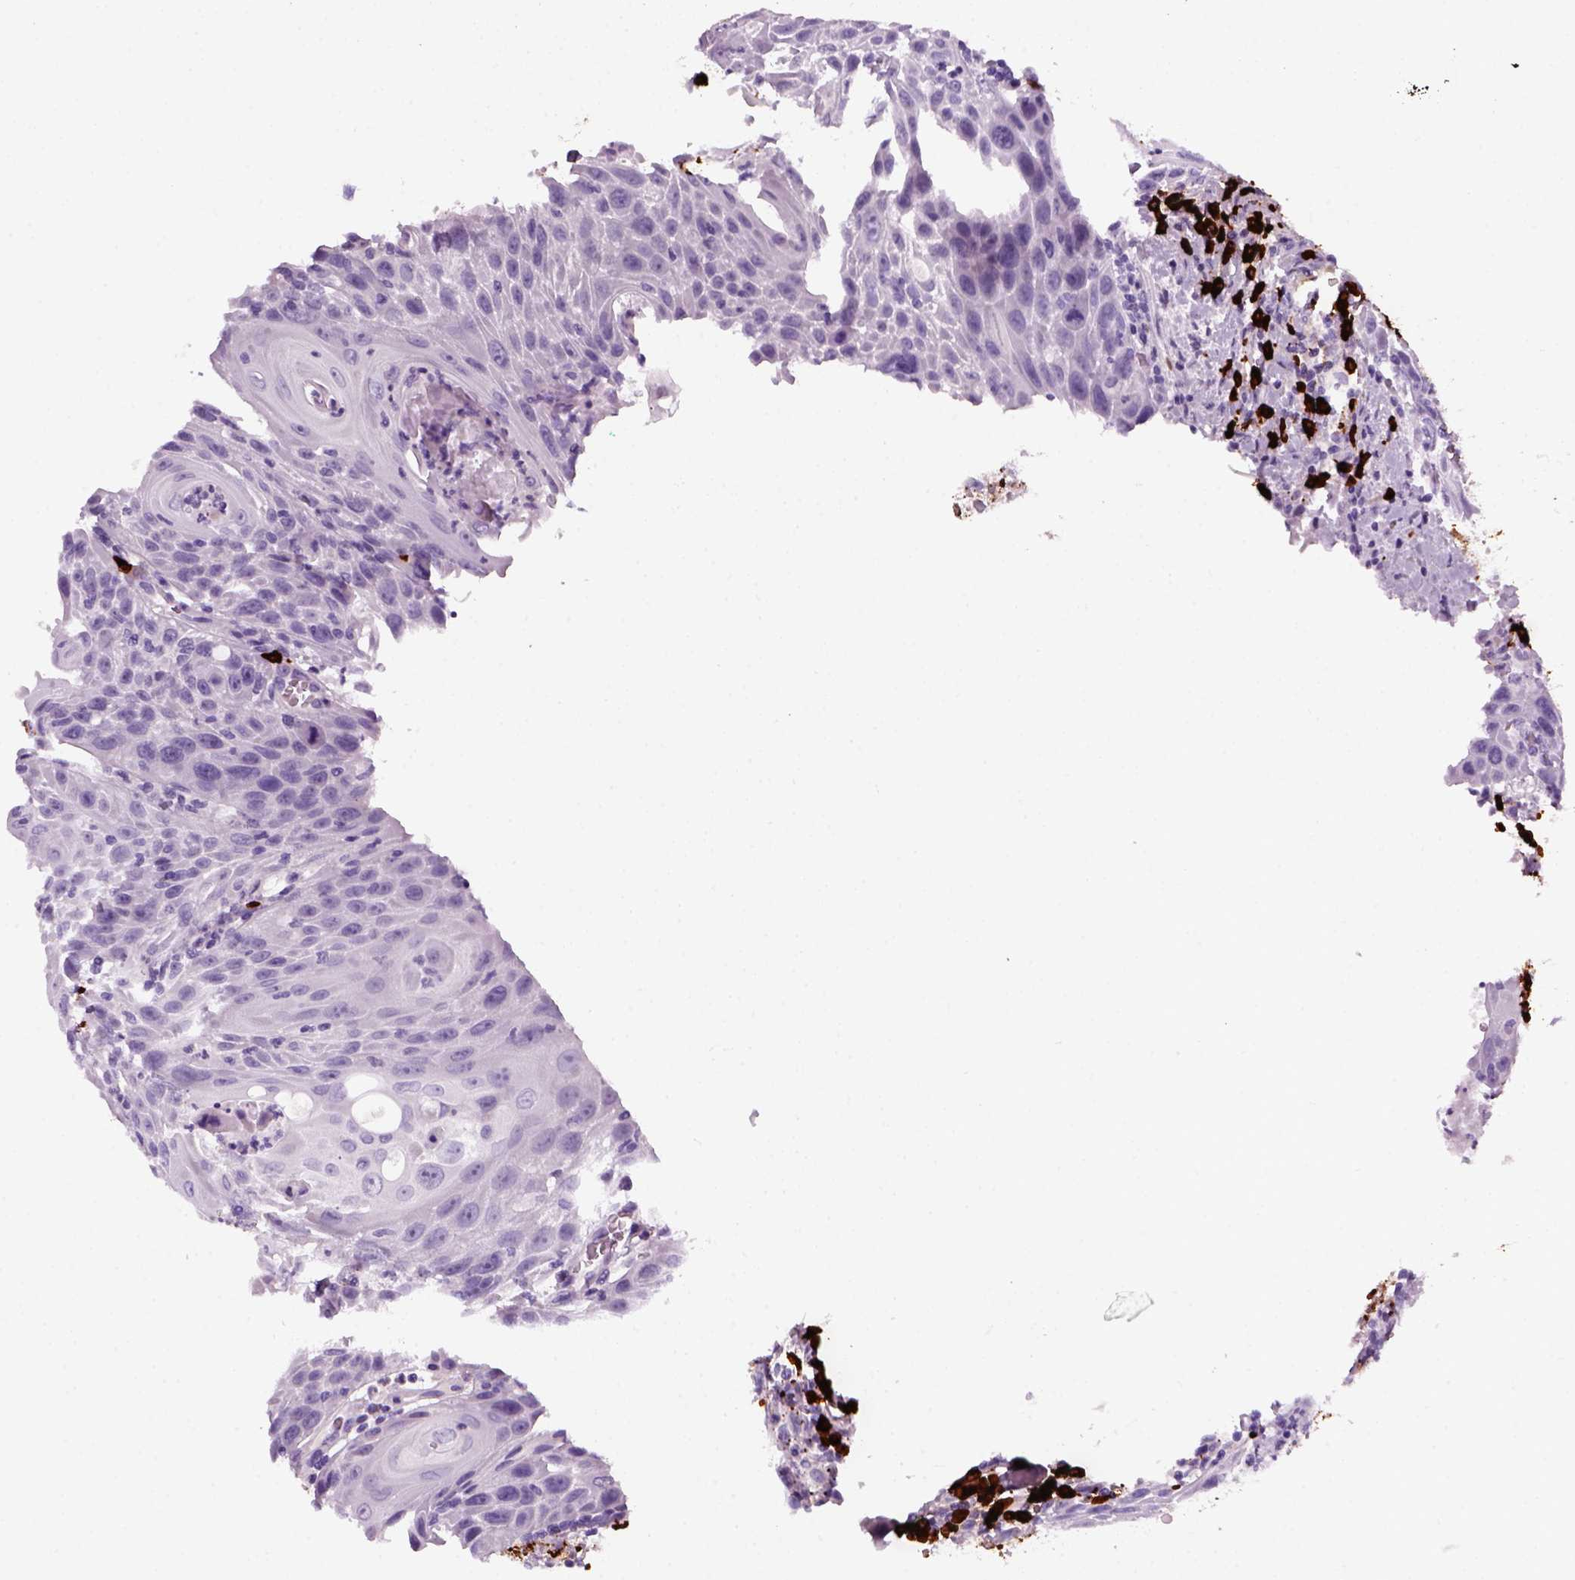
{"staining": {"intensity": "negative", "quantity": "none", "location": "none"}, "tissue": "head and neck cancer", "cell_type": "Tumor cells", "image_type": "cancer", "snomed": [{"axis": "morphology", "description": "Squamous cell carcinoma, NOS"}, {"axis": "topography", "description": "Head-Neck"}], "caption": "High magnification brightfield microscopy of squamous cell carcinoma (head and neck) stained with DAB (brown) and counterstained with hematoxylin (blue): tumor cells show no significant positivity.", "gene": "MZB1", "patient": {"sex": "male", "age": 69}}